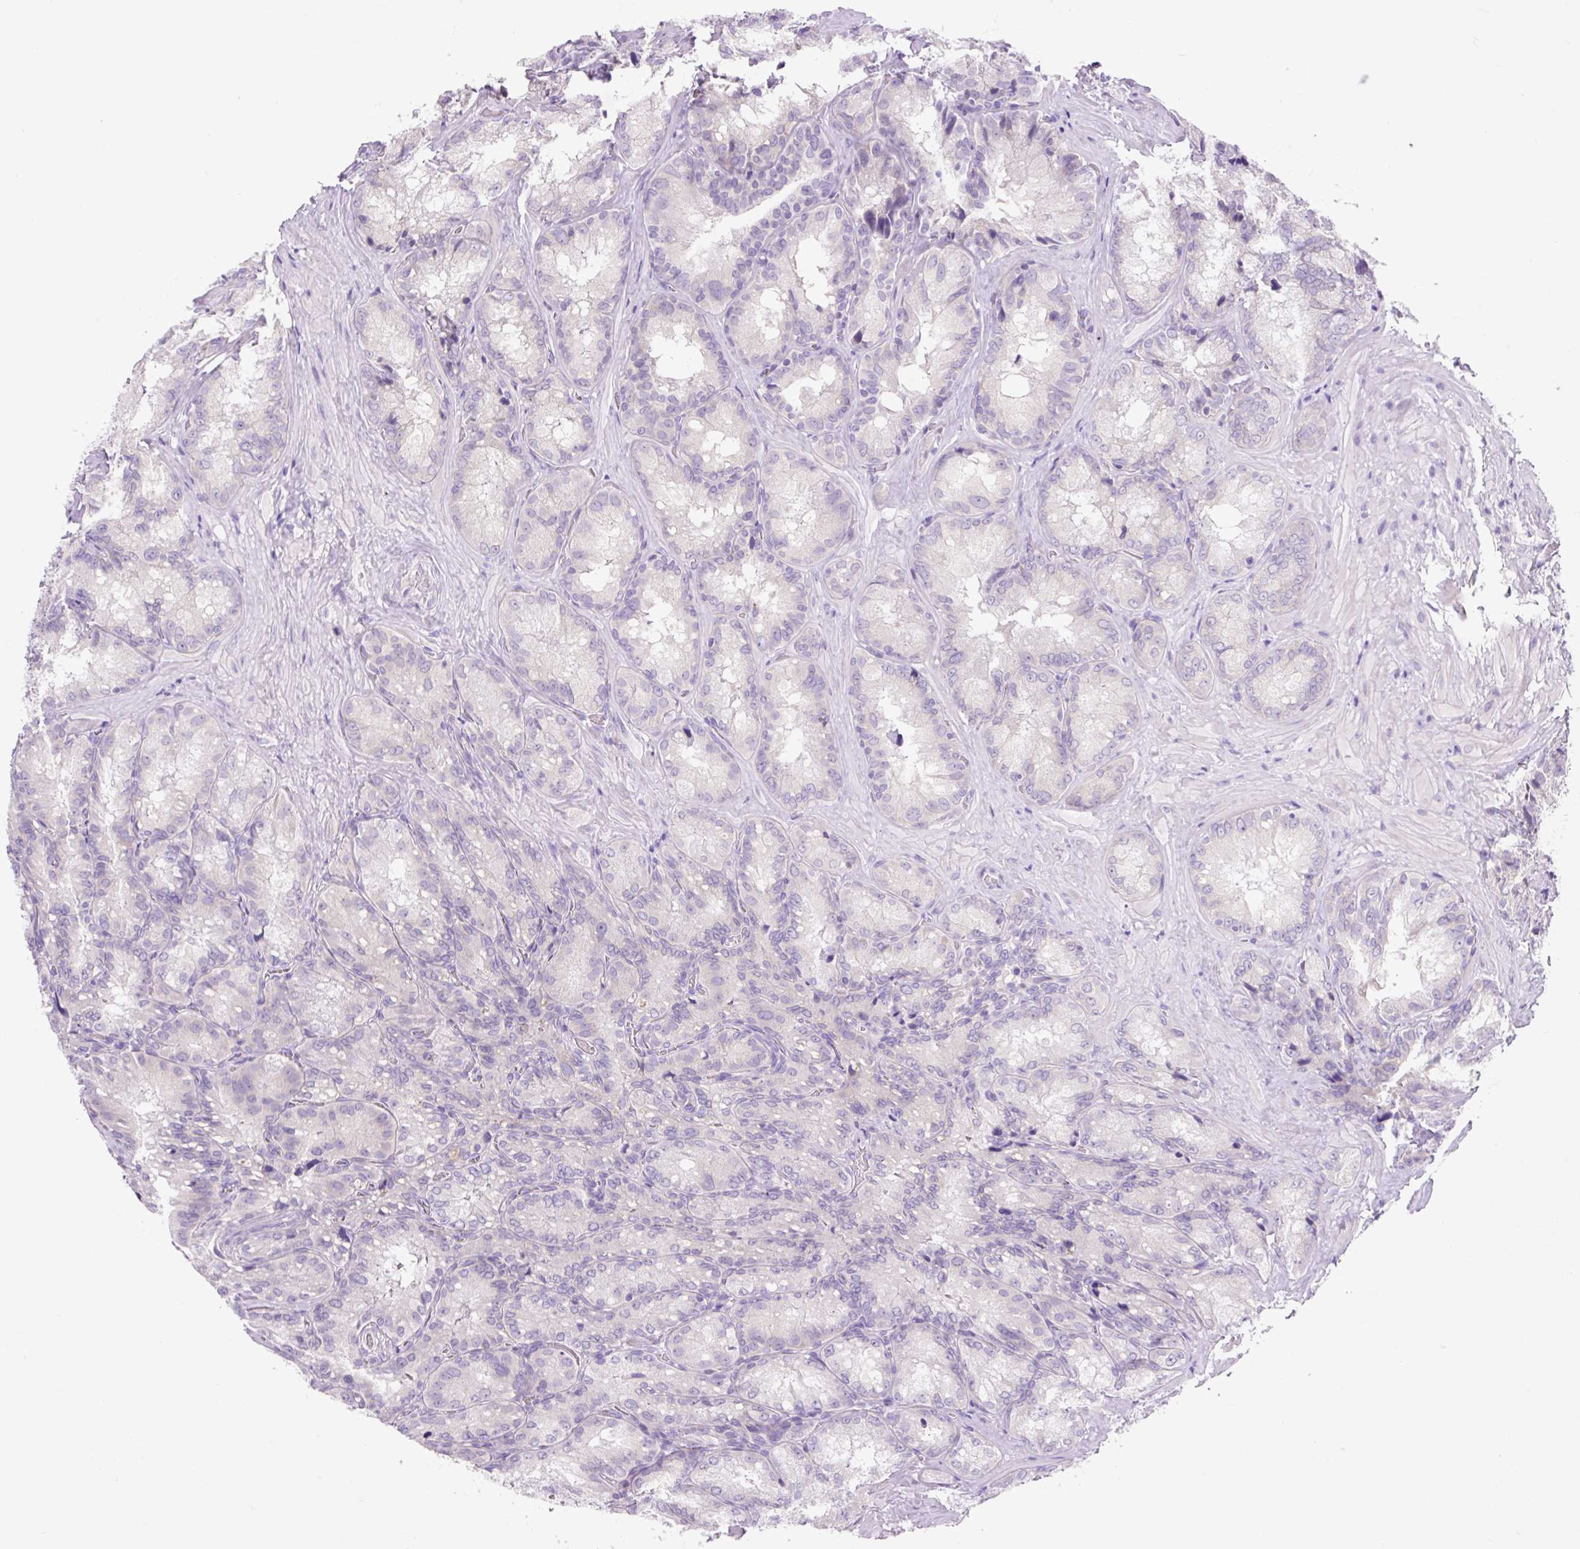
{"staining": {"intensity": "negative", "quantity": "none", "location": "none"}, "tissue": "seminal vesicle", "cell_type": "Glandular cells", "image_type": "normal", "snomed": [{"axis": "morphology", "description": "Normal tissue, NOS"}, {"axis": "topography", "description": "Seminal veicle"}], "caption": "The photomicrograph displays no significant positivity in glandular cells of seminal vesicle. (Stains: DAB (3,3'-diaminobenzidine) immunohistochemistry (IHC) with hematoxylin counter stain, Microscopy: brightfield microscopy at high magnification).", "gene": "CELF6", "patient": {"sex": "male", "age": 47}}